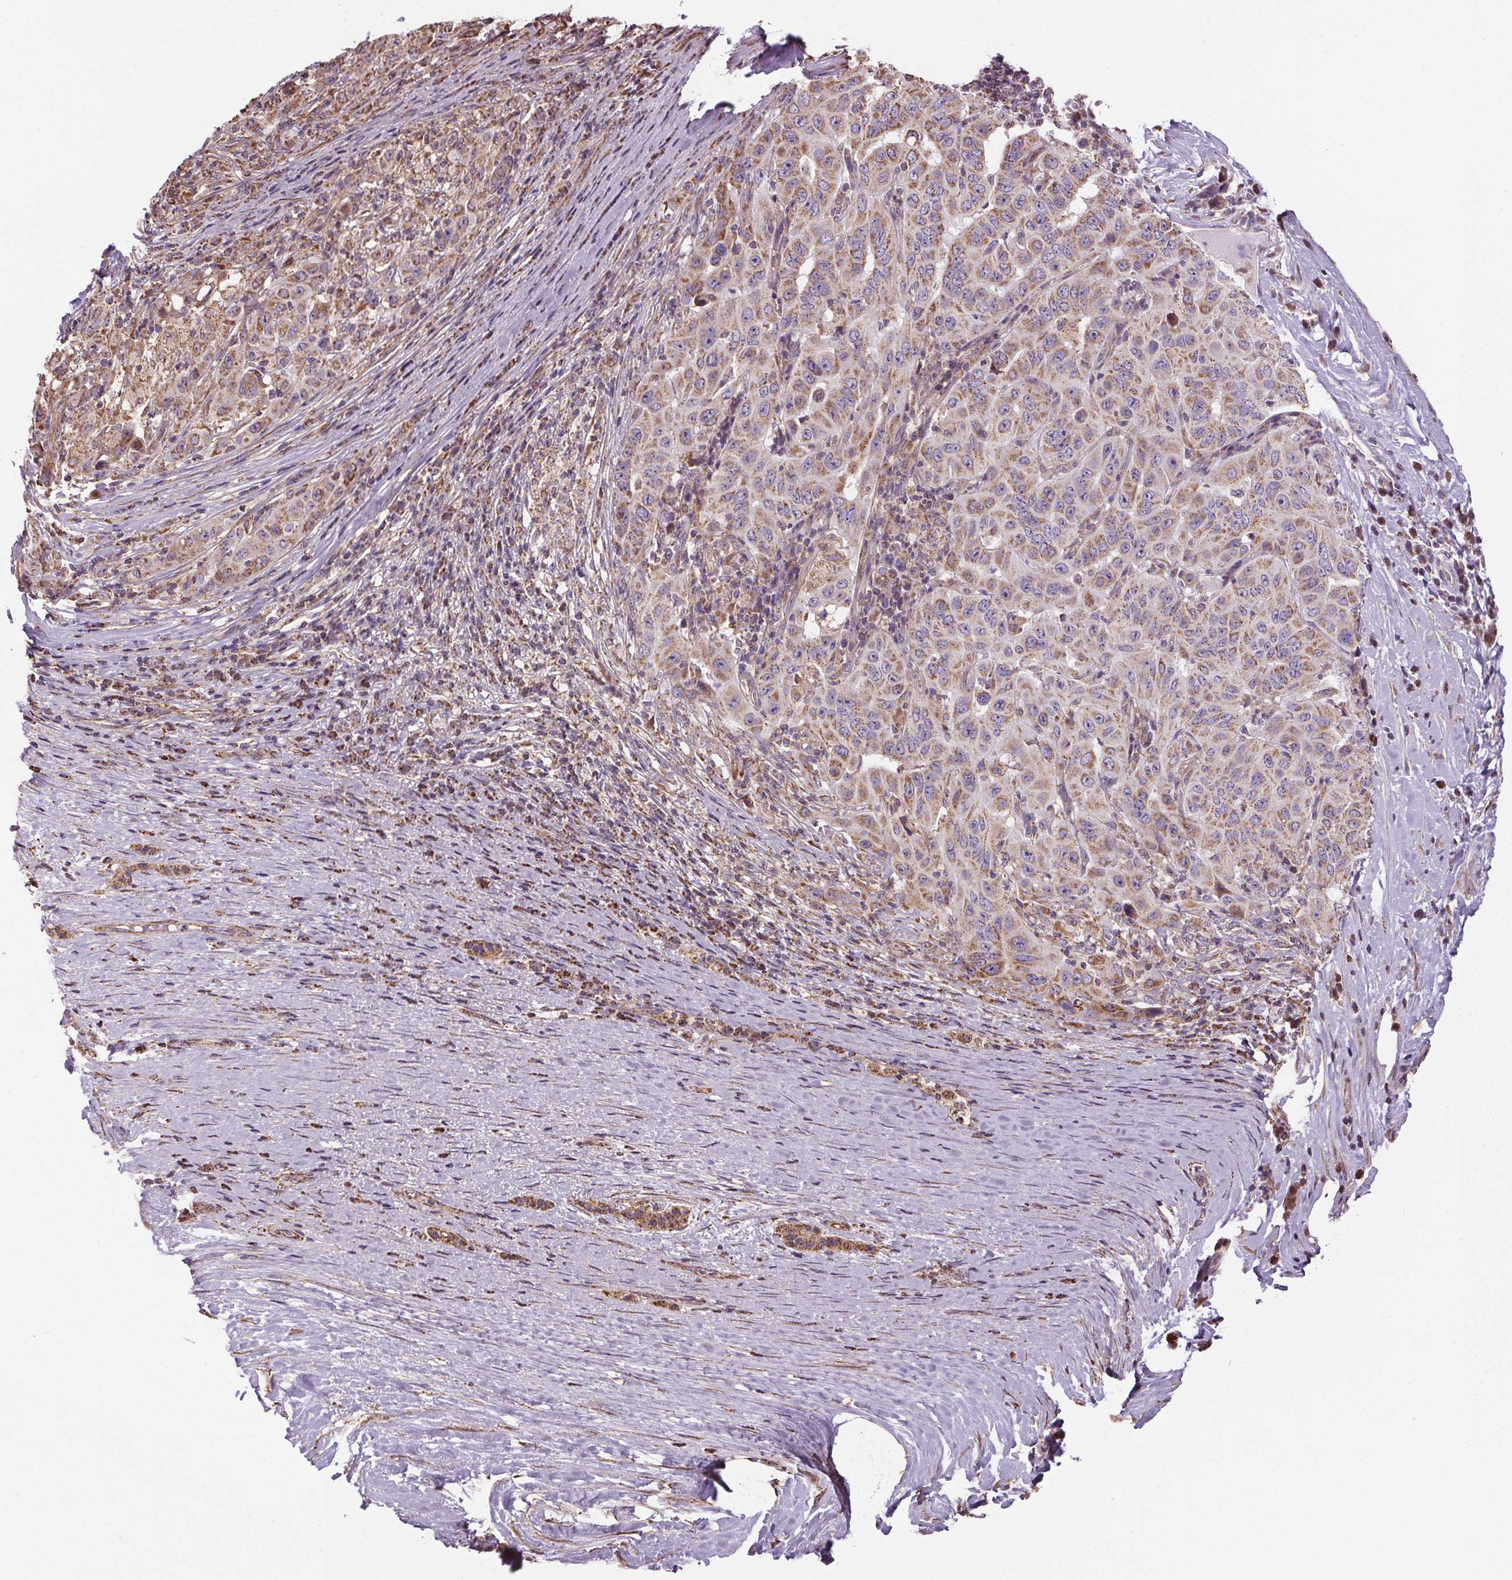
{"staining": {"intensity": "moderate", "quantity": "25%-75%", "location": "cytoplasmic/membranous"}, "tissue": "pancreatic cancer", "cell_type": "Tumor cells", "image_type": "cancer", "snomed": [{"axis": "morphology", "description": "Adenocarcinoma, NOS"}, {"axis": "topography", "description": "Pancreas"}], "caption": "Immunohistochemical staining of pancreatic cancer (adenocarcinoma) demonstrates moderate cytoplasmic/membranous protein expression in about 25%-75% of tumor cells.", "gene": "ZNF548", "patient": {"sex": "male", "age": 63}}